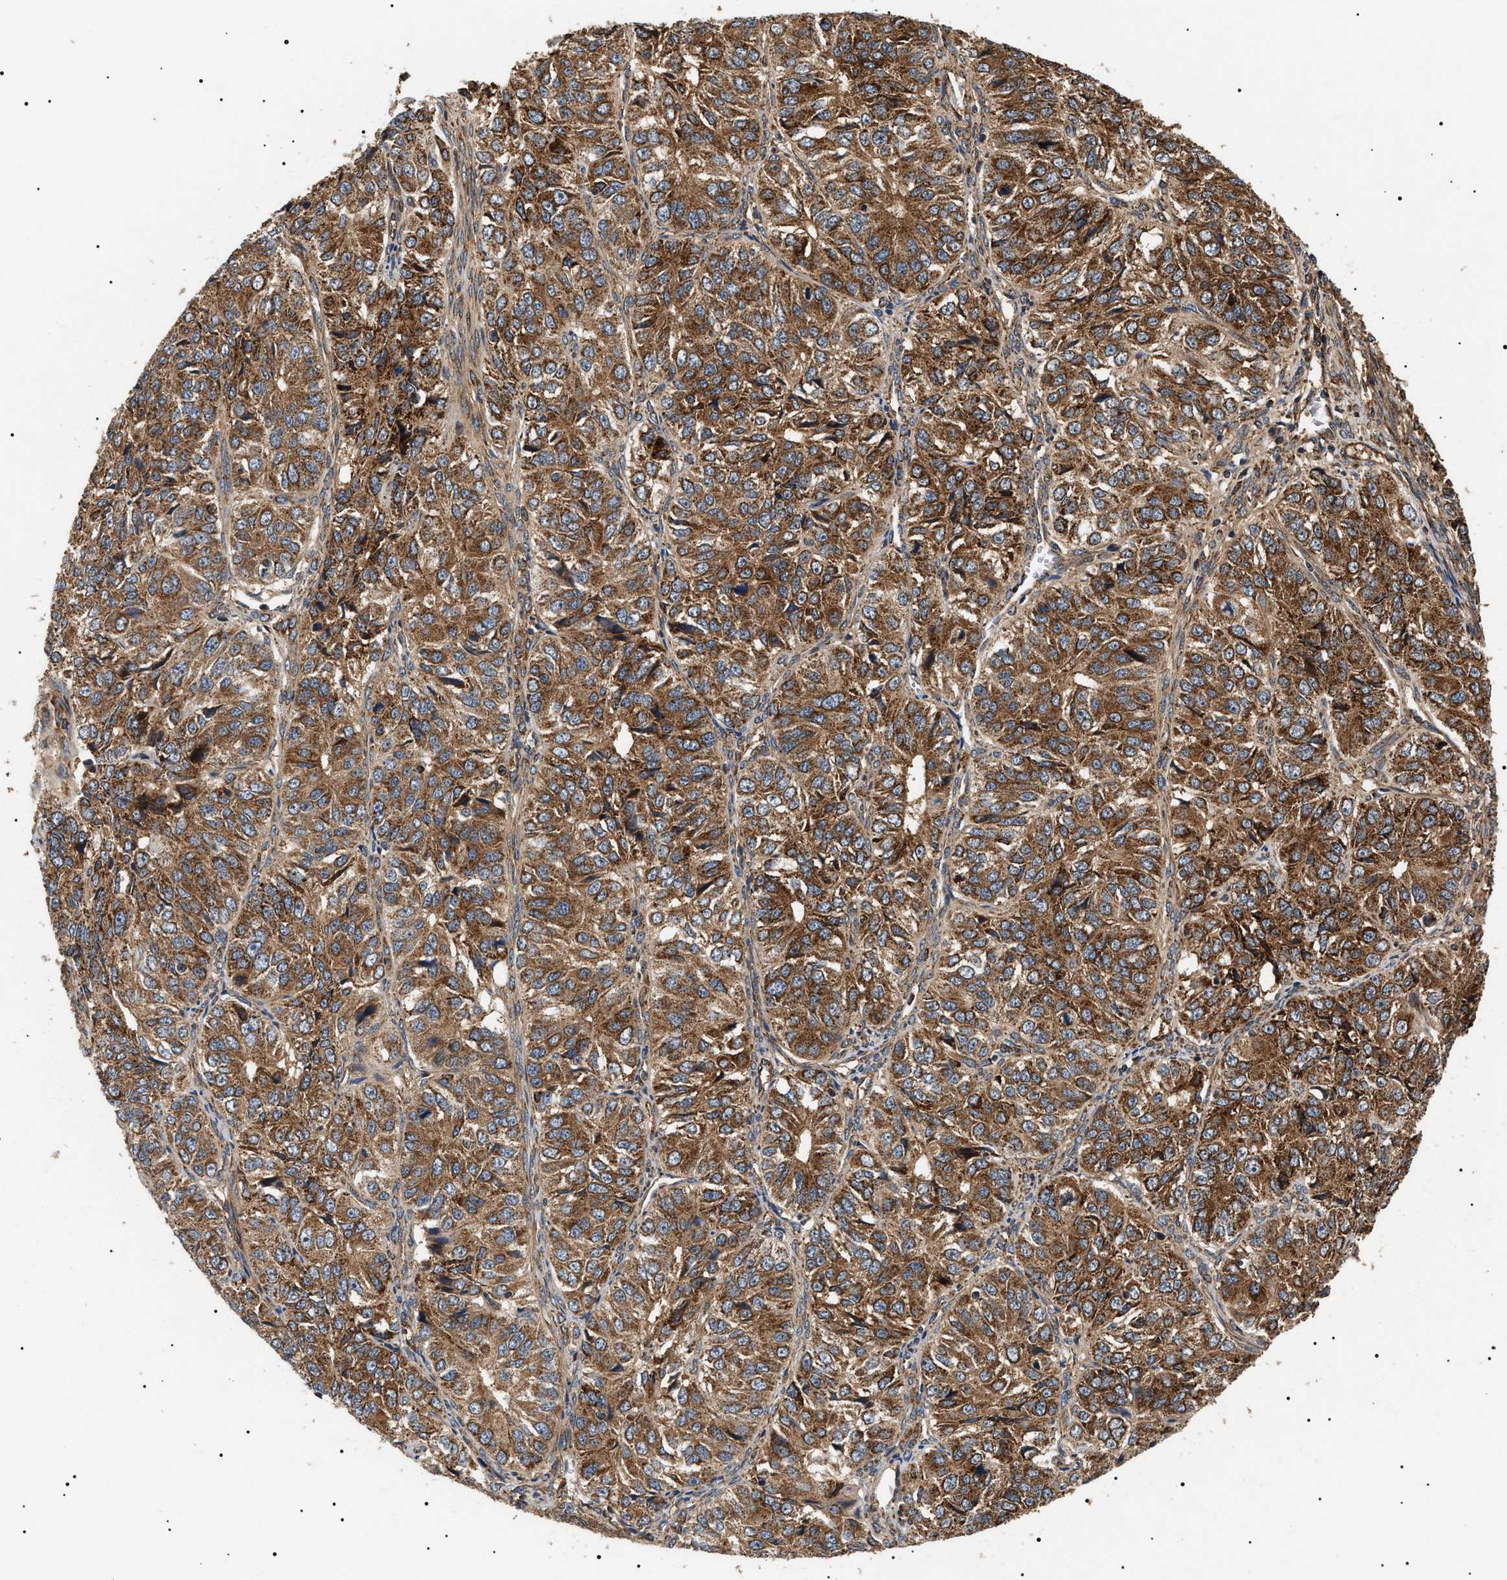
{"staining": {"intensity": "strong", "quantity": ">75%", "location": "cytoplasmic/membranous"}, "tissue": "ovarian cancer", "cell_type": "Tumor cells", "image_type": "cancer", "snomed": [{"axis": "morphology", "description": "Carcinoma, endometroid"}, {"axis": "topography", "description": "Ovary"}], "caption": "A brown stain highlights strong cytoplasmic/membranous expression of a protein in endometroid carcinoma (ovarian) tumor cells.", "gene": "ZBTB26", "patient": {"sex": "female", "age": 51}}